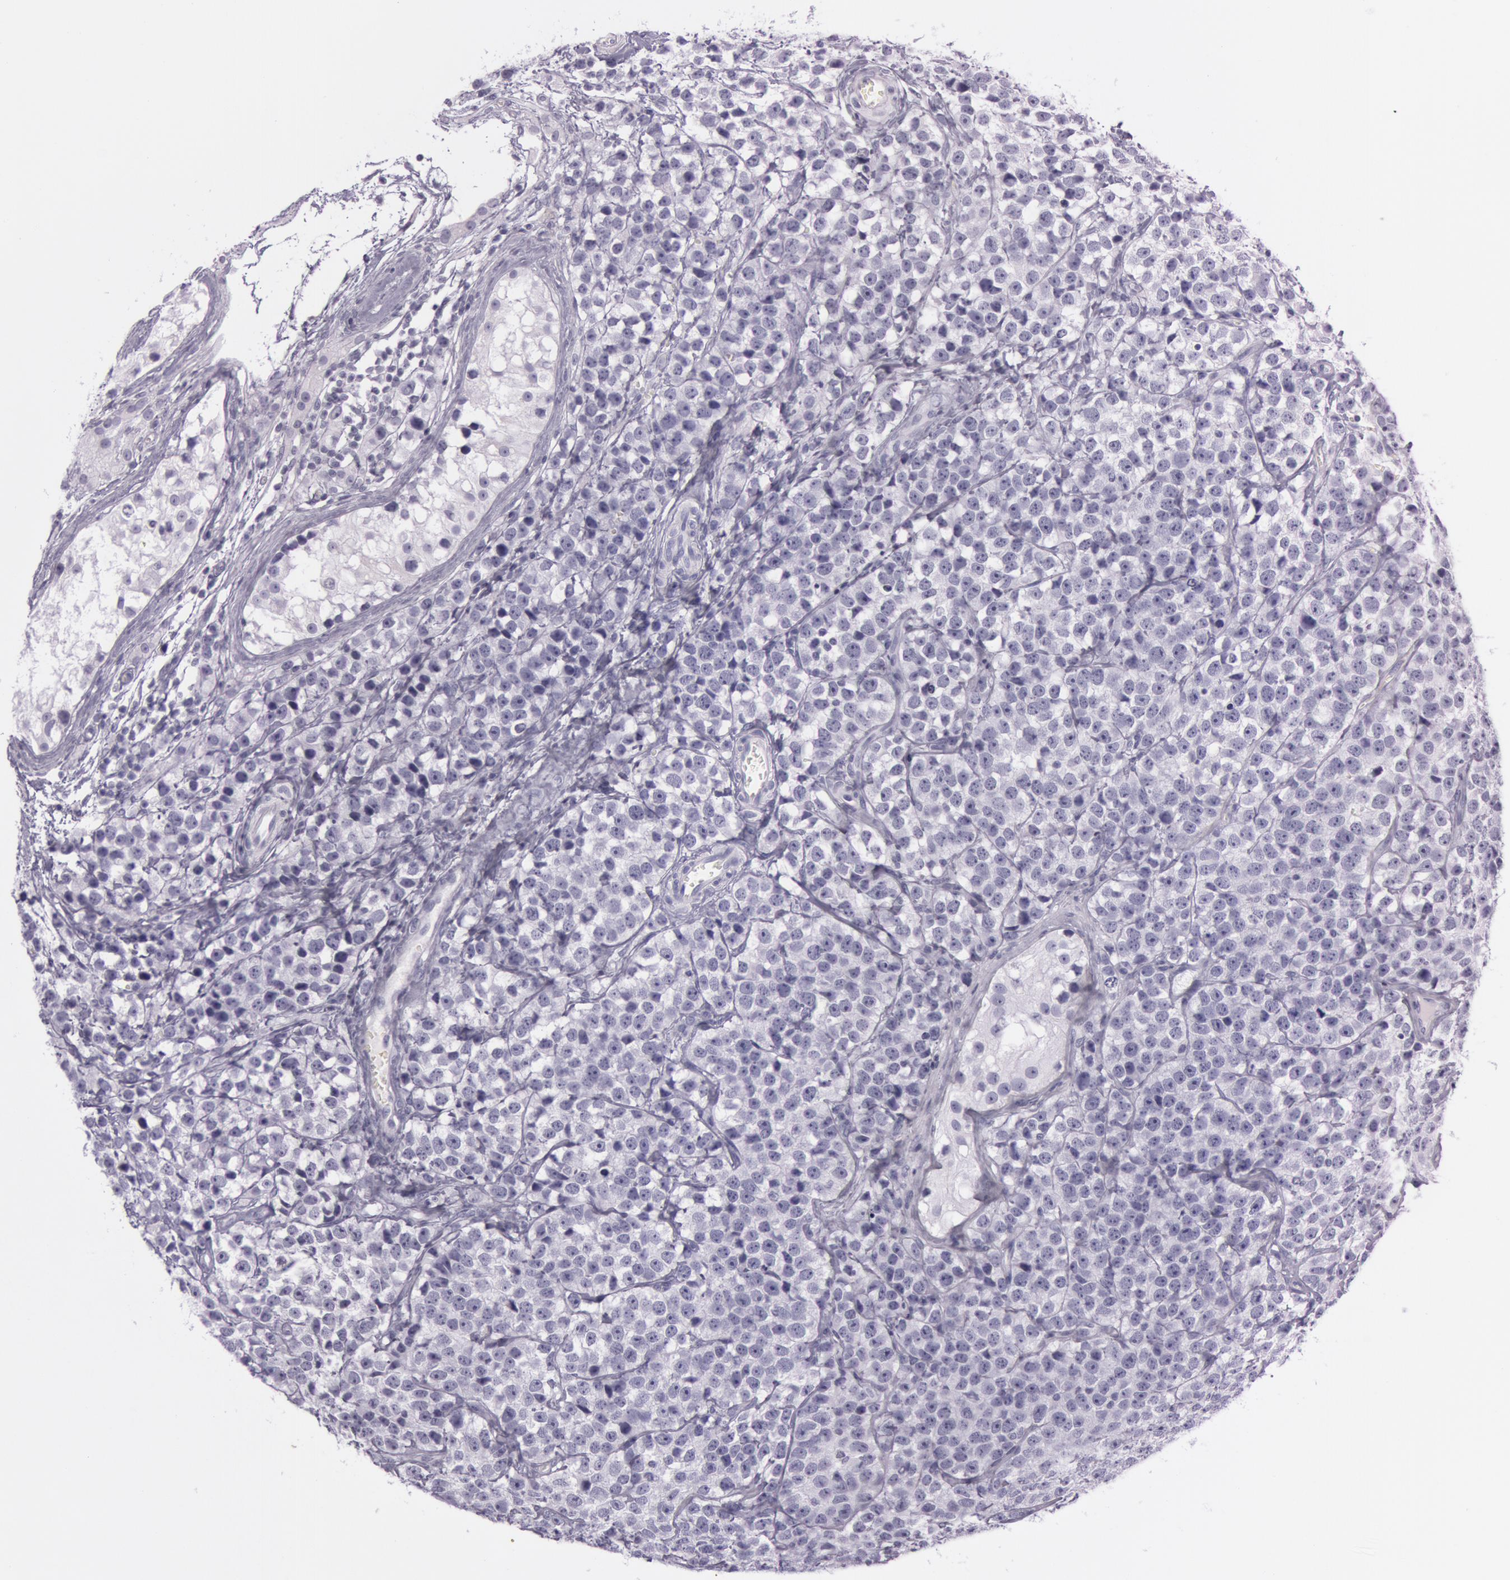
{"staining": {"intensity": "negative", "quantity": "none", "location": "none"}, "tissue": "testis cancer", "cell_type": "Tumor cells", "image_type": "cancer", "snomed": [{"axis": "morphology", "description": "Seminoma, NOS"}, {"axis": "topography", "description": "Testis"}], "caption": "Immunohistochemistry (IHC) micrograph of neoplastic tissue: testis seminoma stained with DAB demonstrates no significant protein staining in tumor cells.", "gene": "S100A7", "patient": {"sex": "male", "age": 25}}